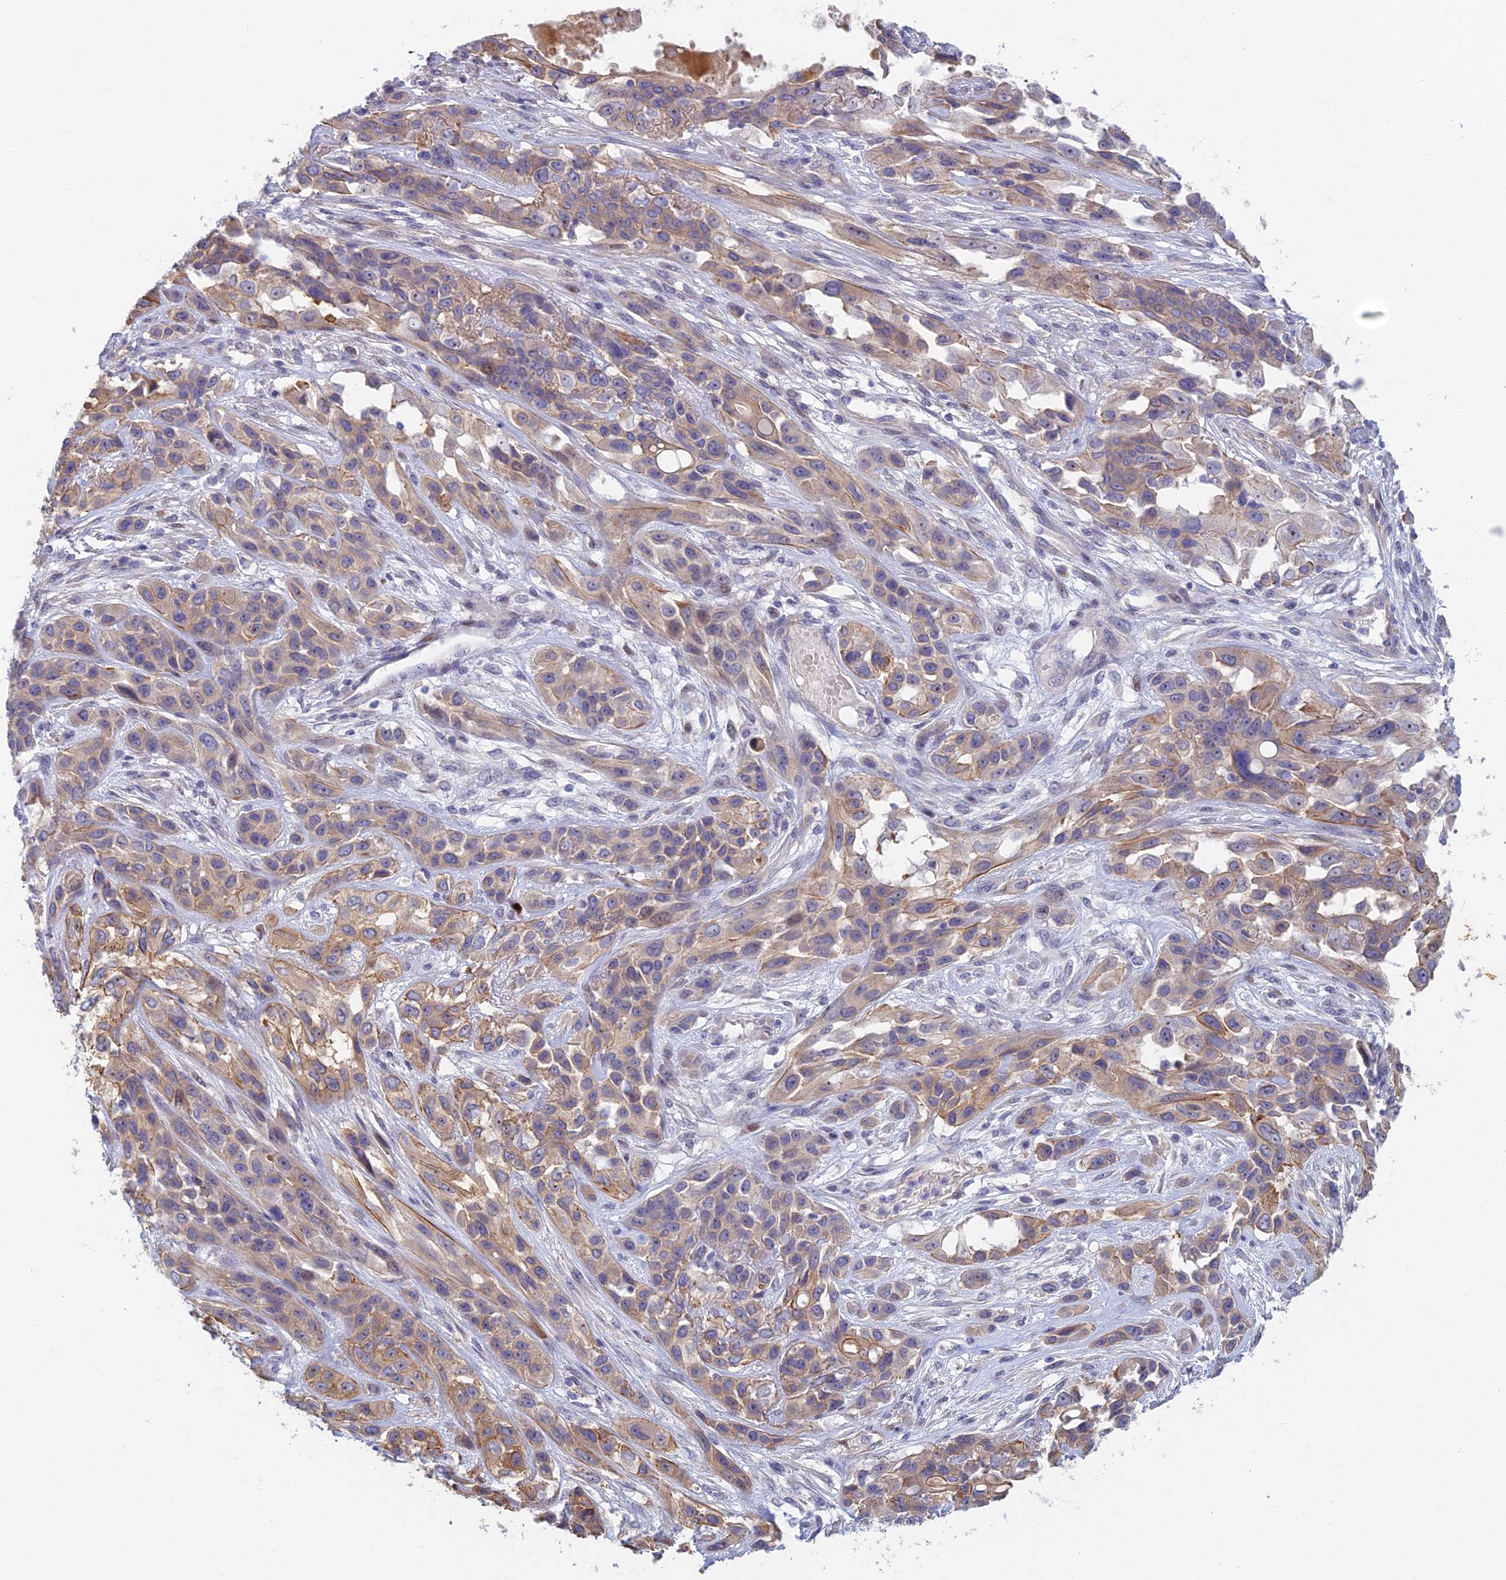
{"staining": {"intensity": "moderate", "quantity": "25%-75%", "location": "cytoplasmic/membranous"}, "tissue": "lung cancer", "cell_type": "Tumor cells", "image_type": "cancer", "snomed": [{"axis": "morphology", "description": "Squamous cell carcinoma, NOS"}, {"axis": "topography", "description": "Lung"}], "caption": "An image of squamous cell carcinoma (lung) stained for a protein reveals moderate cytoplasmic/membranous brown staining in tumor cells.", "gene": "RHBDL2", "patient": {"sex": "female", "age": 70}}